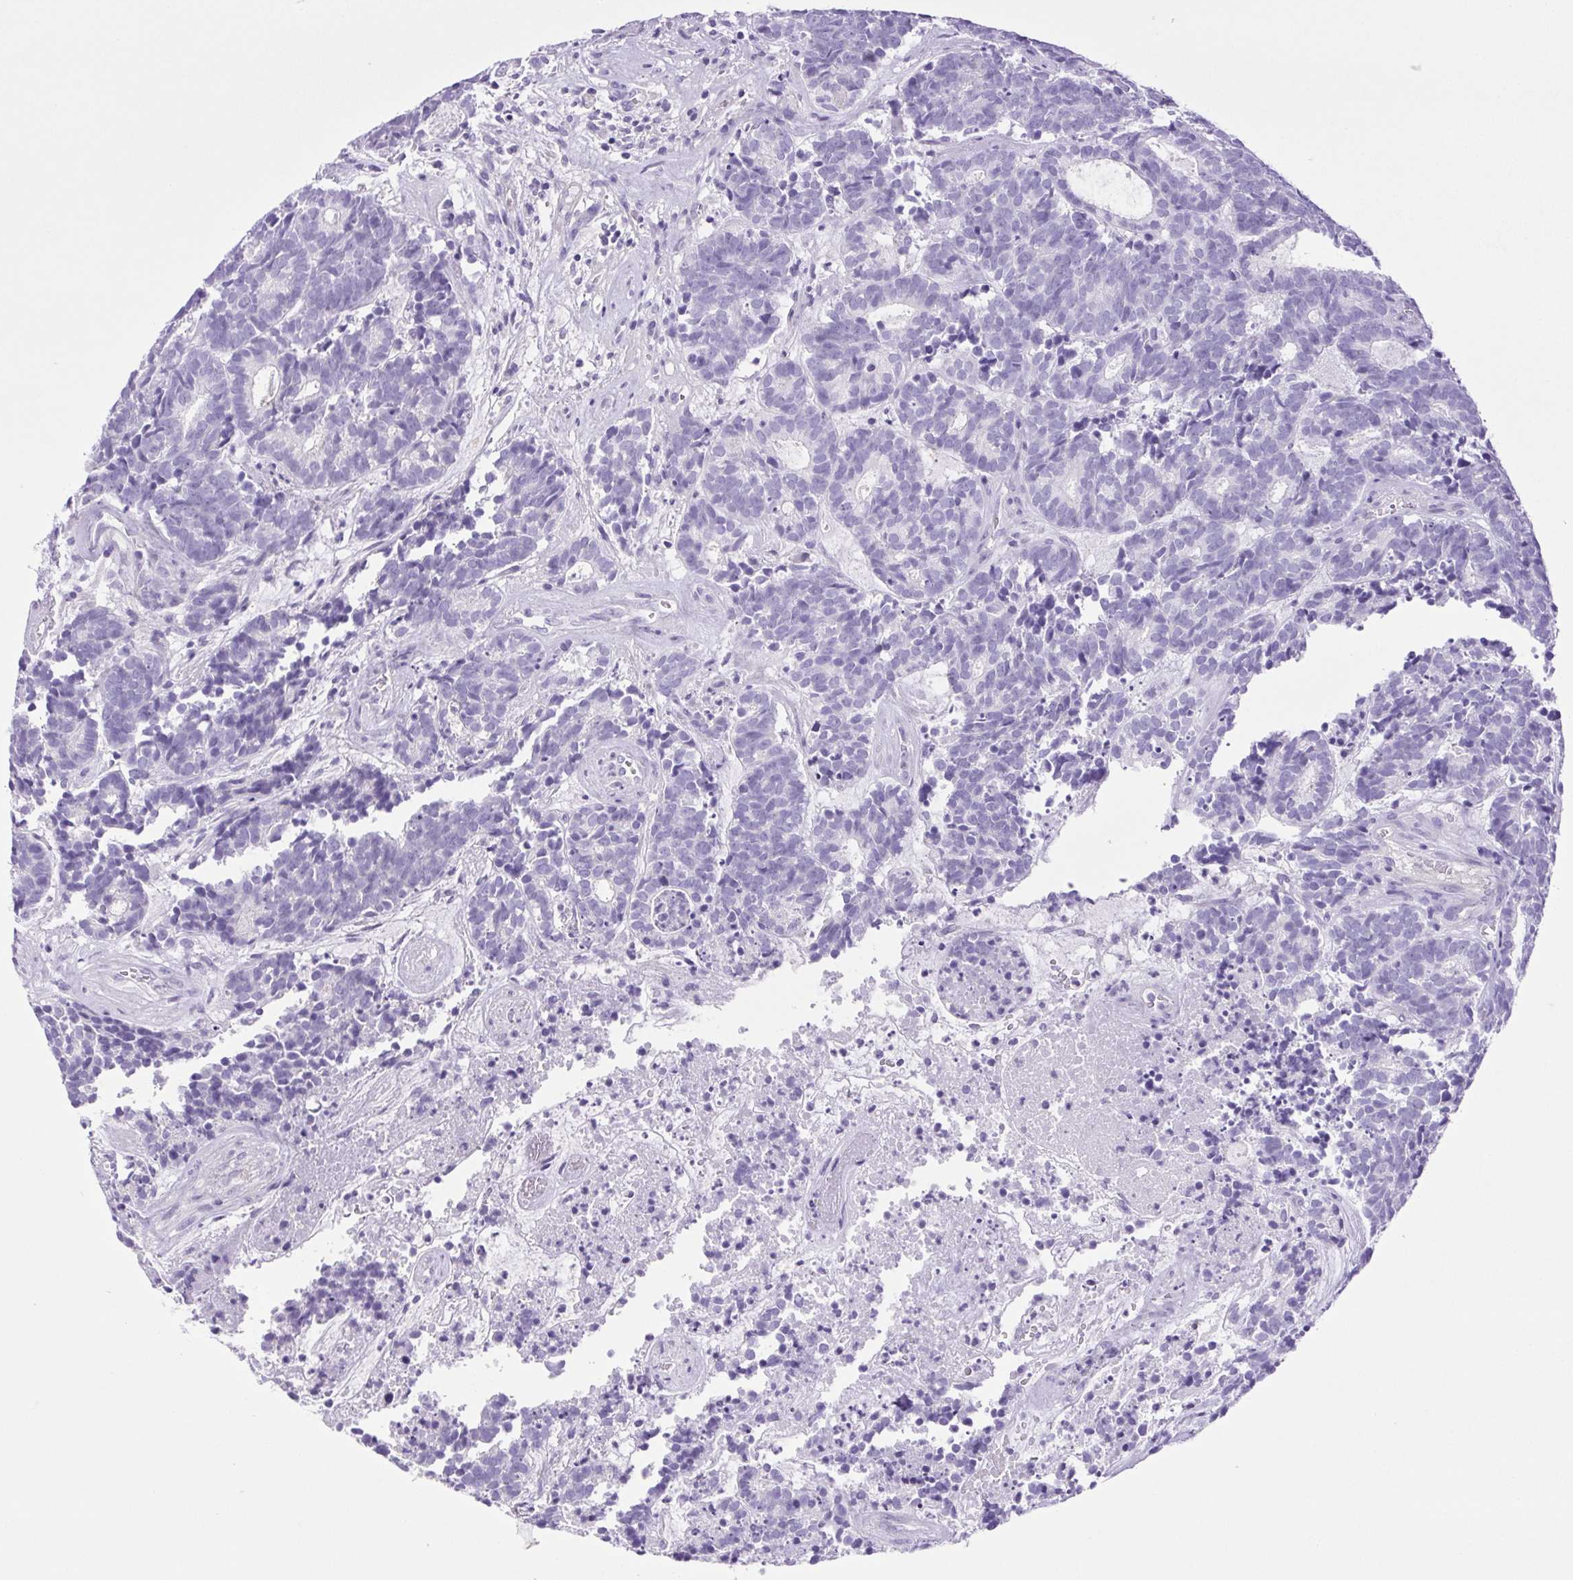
{"staining": {"intensity": "negative", "quantity": "none", "location": "none"}, "tissue": "head and neck cancer", "cell_type": "Tumor cells", "image_type": "cancer", "snomed": [{"axis": "morphology", "description": "Adenocarcinoma, NOS"}, {"axis": "topography", "description": "Head-Neck"}], "caption": "Immunohistochemical staining of head and neck adenocarcinoma displays no significant expression in tumor cells.", "gene": "CDSN", "patient": {"sex": "female", "age": 81}}